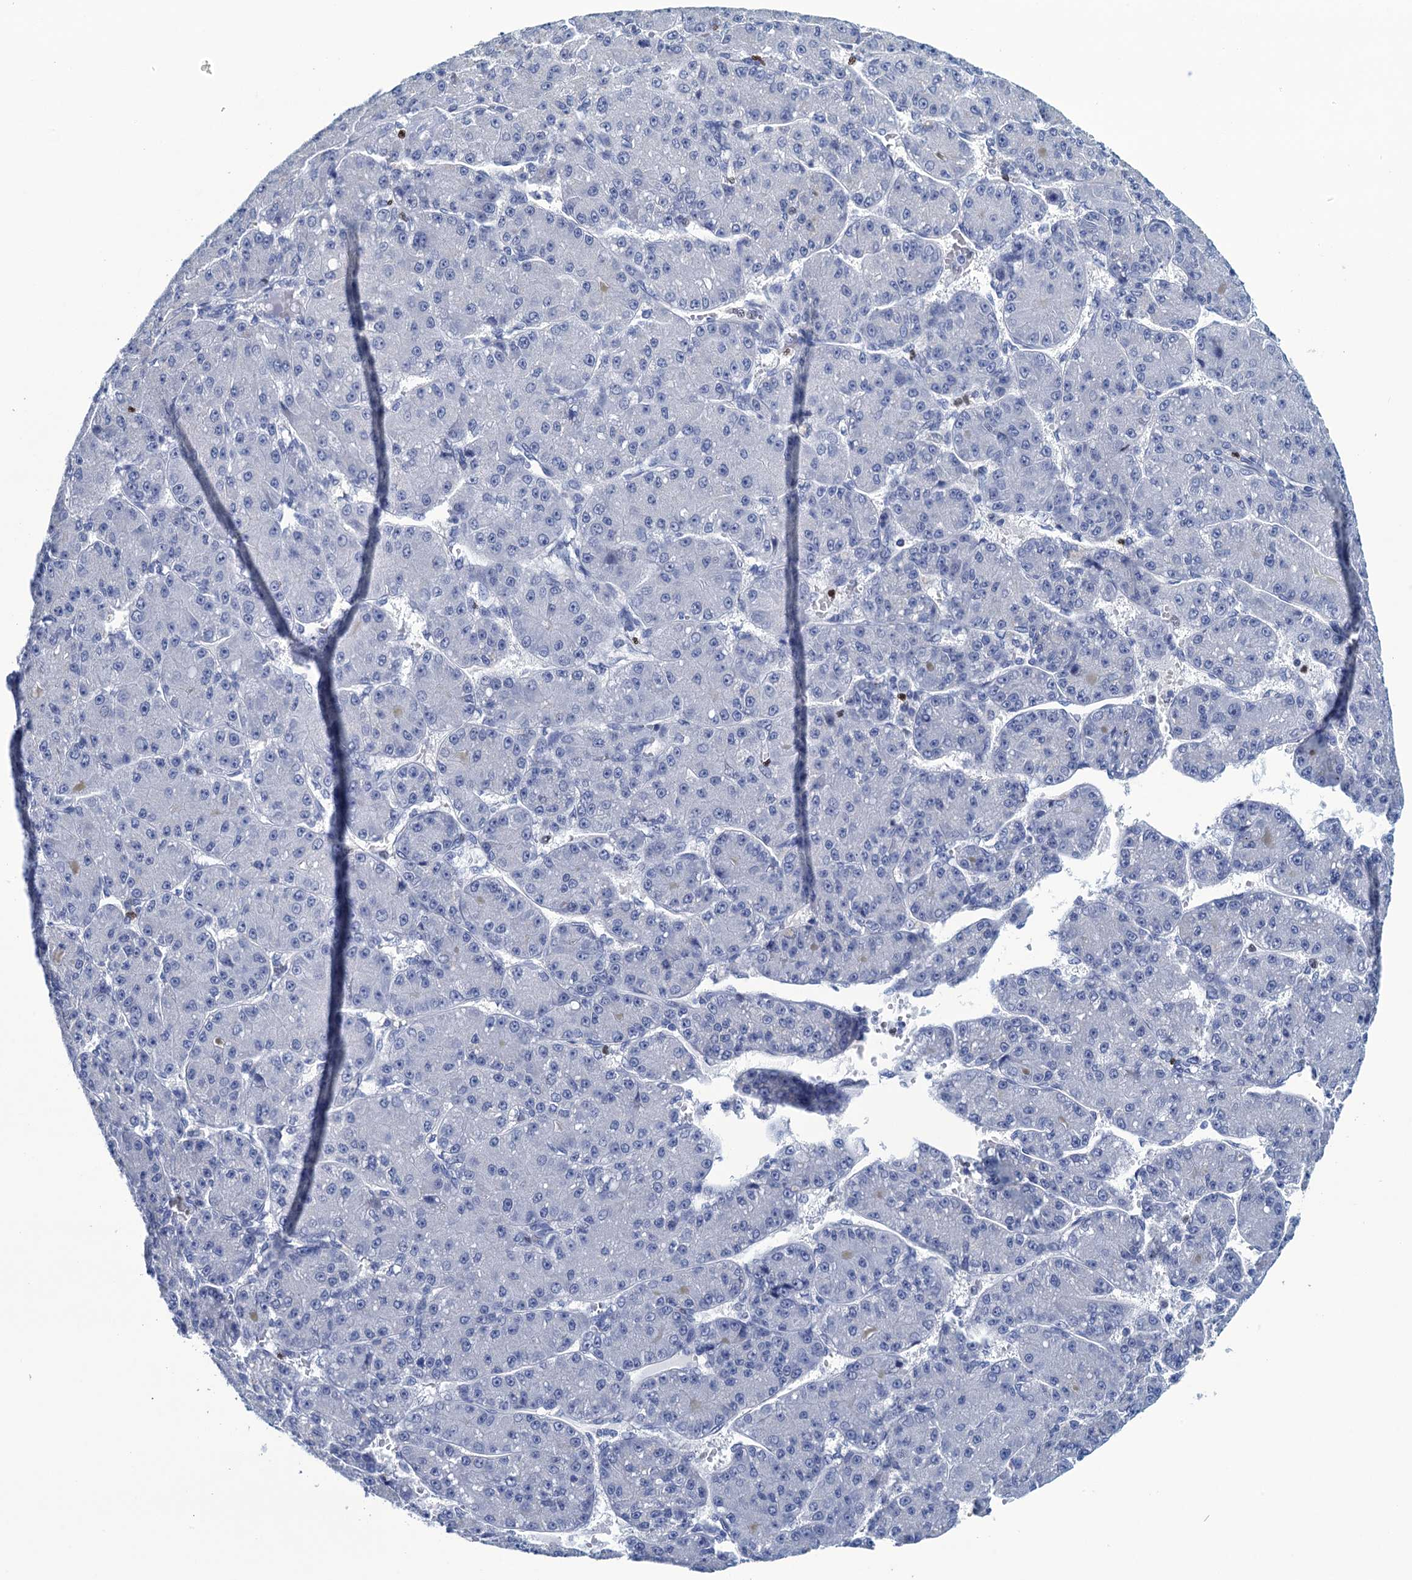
{"staining": {"intensity": "negative", "quantity": "none", "location": "none"}, "tissue": "liver cancer", "cell_type": "Tumor cells", "image_type": "cancer", "snomed": [{"axis": "morphology", "description": "Carcinoma, Hepatocellular, NOS"}, {"axis": "topography", "description": "Liver"}], "caption": "Tumor cells show no significant protein staining in liver hepatocellular carcinoma.", "gene": "RHCG", "patient": {"sex": "male", "age": 67}}